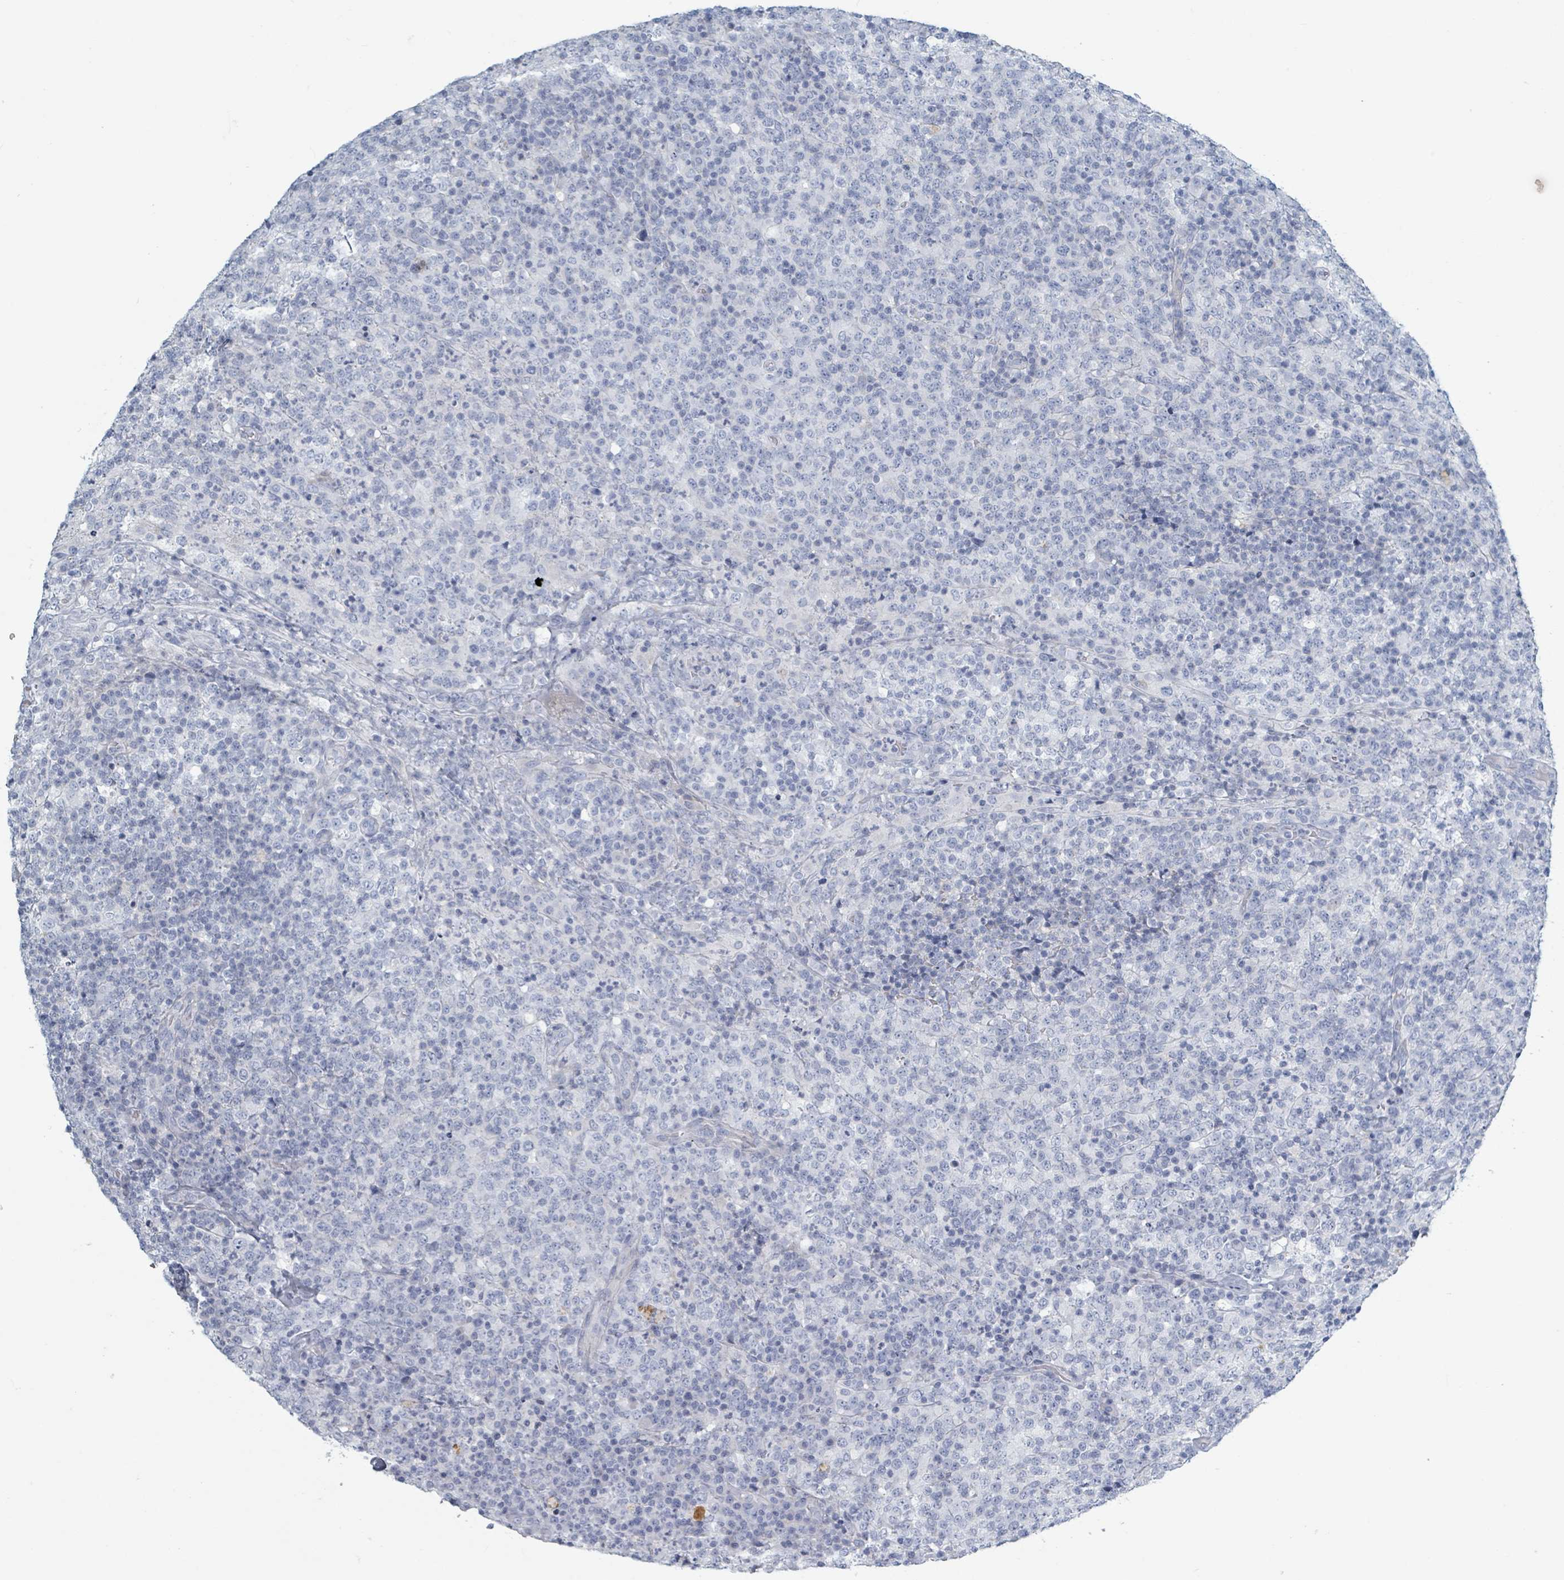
{"staining": {"intensity": "negative", "quantity": "none", "location": "none"}, "tissue": "lymphoma", "cell_type": "Tumor cells", "image_type": "cancer", "snomed": [{"axis": "morphology", "description": "Malignant lymphoma, non-Hodgkin's type, High grade"}, {"axis": "topography", "description": "Lymph node"}], "caption": "There is no significant staining in tumor cells of malignant lymphoma, non-Hodgkin's type (high-grade).", "gene": "HEATR5A", "patient": {"sex": "male", "age": 54}}